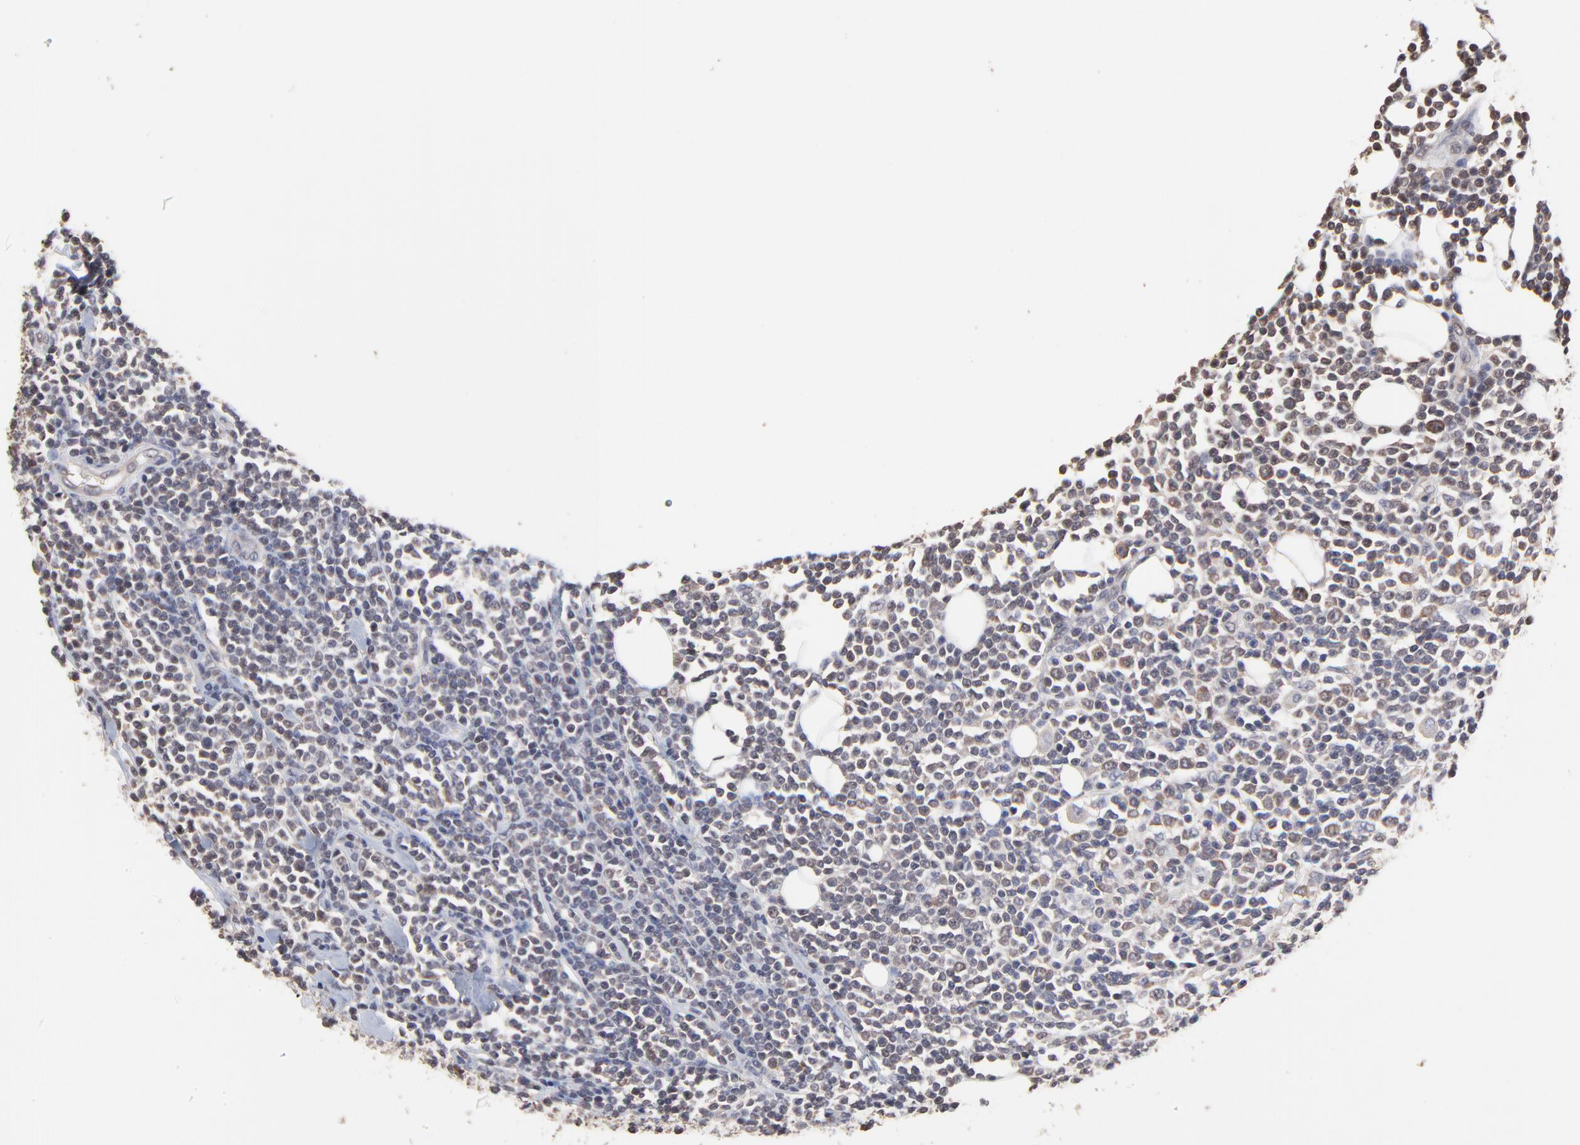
{"staining": {"intensity": "weak", "quantity": "<25%", "location": "cytoplasmic/membranous"}, "tissue": "lymphoma", "cell_type": "Tumor cells", "image_type": "cancer", "snomed": [{"axis": "morphology", "description": "Malignant lymphoma, non-Hodgkin's type, Low grade"}, {"axis": "topography", "description": "Soft tissue"}], "caption": "Low-grade malignant lymphoma, non-Hodgkin's type was stained to show a protein in brown. There is no significant staining in tumor cells.", "gene": "CCT2", "patient": {"sex": "male", "age": 92}}